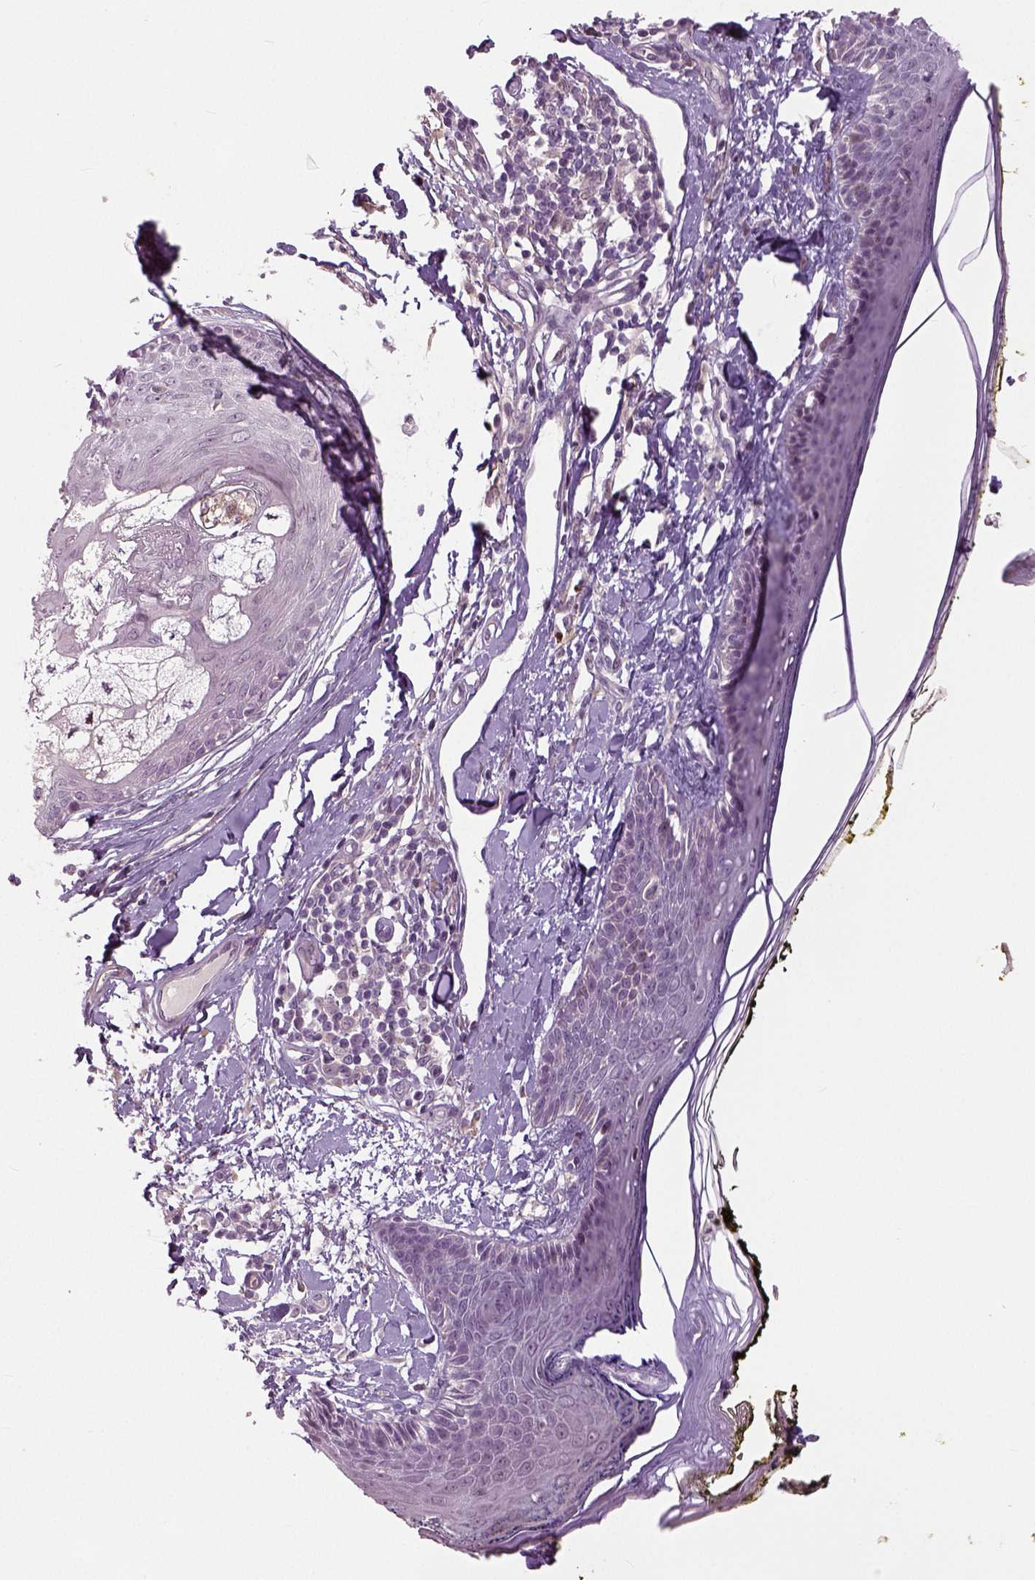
{"staining": {"intensity": "negative", "quantity": "none", "location": "none"}, "tissue": "skin", "cell_type": "Fibroblasts", "image_type": "normal", "snomed": [{"axis": "morphology", "description": "Normal tissue, NOS"}, {"axis": "topography", "description": "Skin"}], "caption": "Immunohistochemistry (IHC) of unremarkable human skin exhibits no positivity in fibroblasts.", "gene": "NECAB1", "patient": {"sex": "male", "age": 76}}